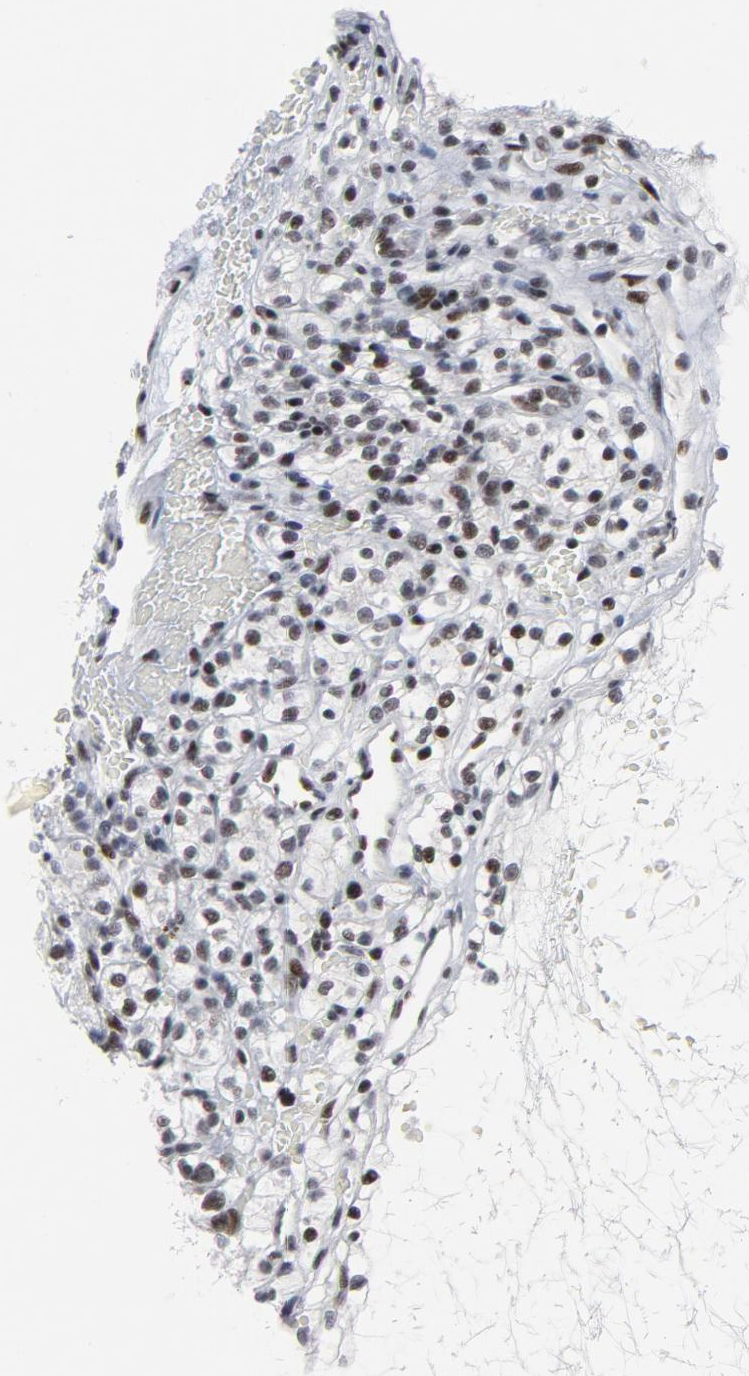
{"staining": {"intensity": "weak", "quantity": "<25%", "location": "nuclear"}, "tissue": "renal cancer", "cell_type": "Tumor cells", "image_type": "cancer", "snomed": [{"axis": "morphology", "description": "Adenocarcinoma, NOS"}, {"axis": "topography", "description": "Kidney"}], "caption": "Immunohistochemistry (IHC) photomicrograph of neoplastic tissue: human renal cancer stained with DAB shows no significant protein staining in tumor cells.", "gene": "GABPA", "patient": {"sex": "female", "age": 60}}